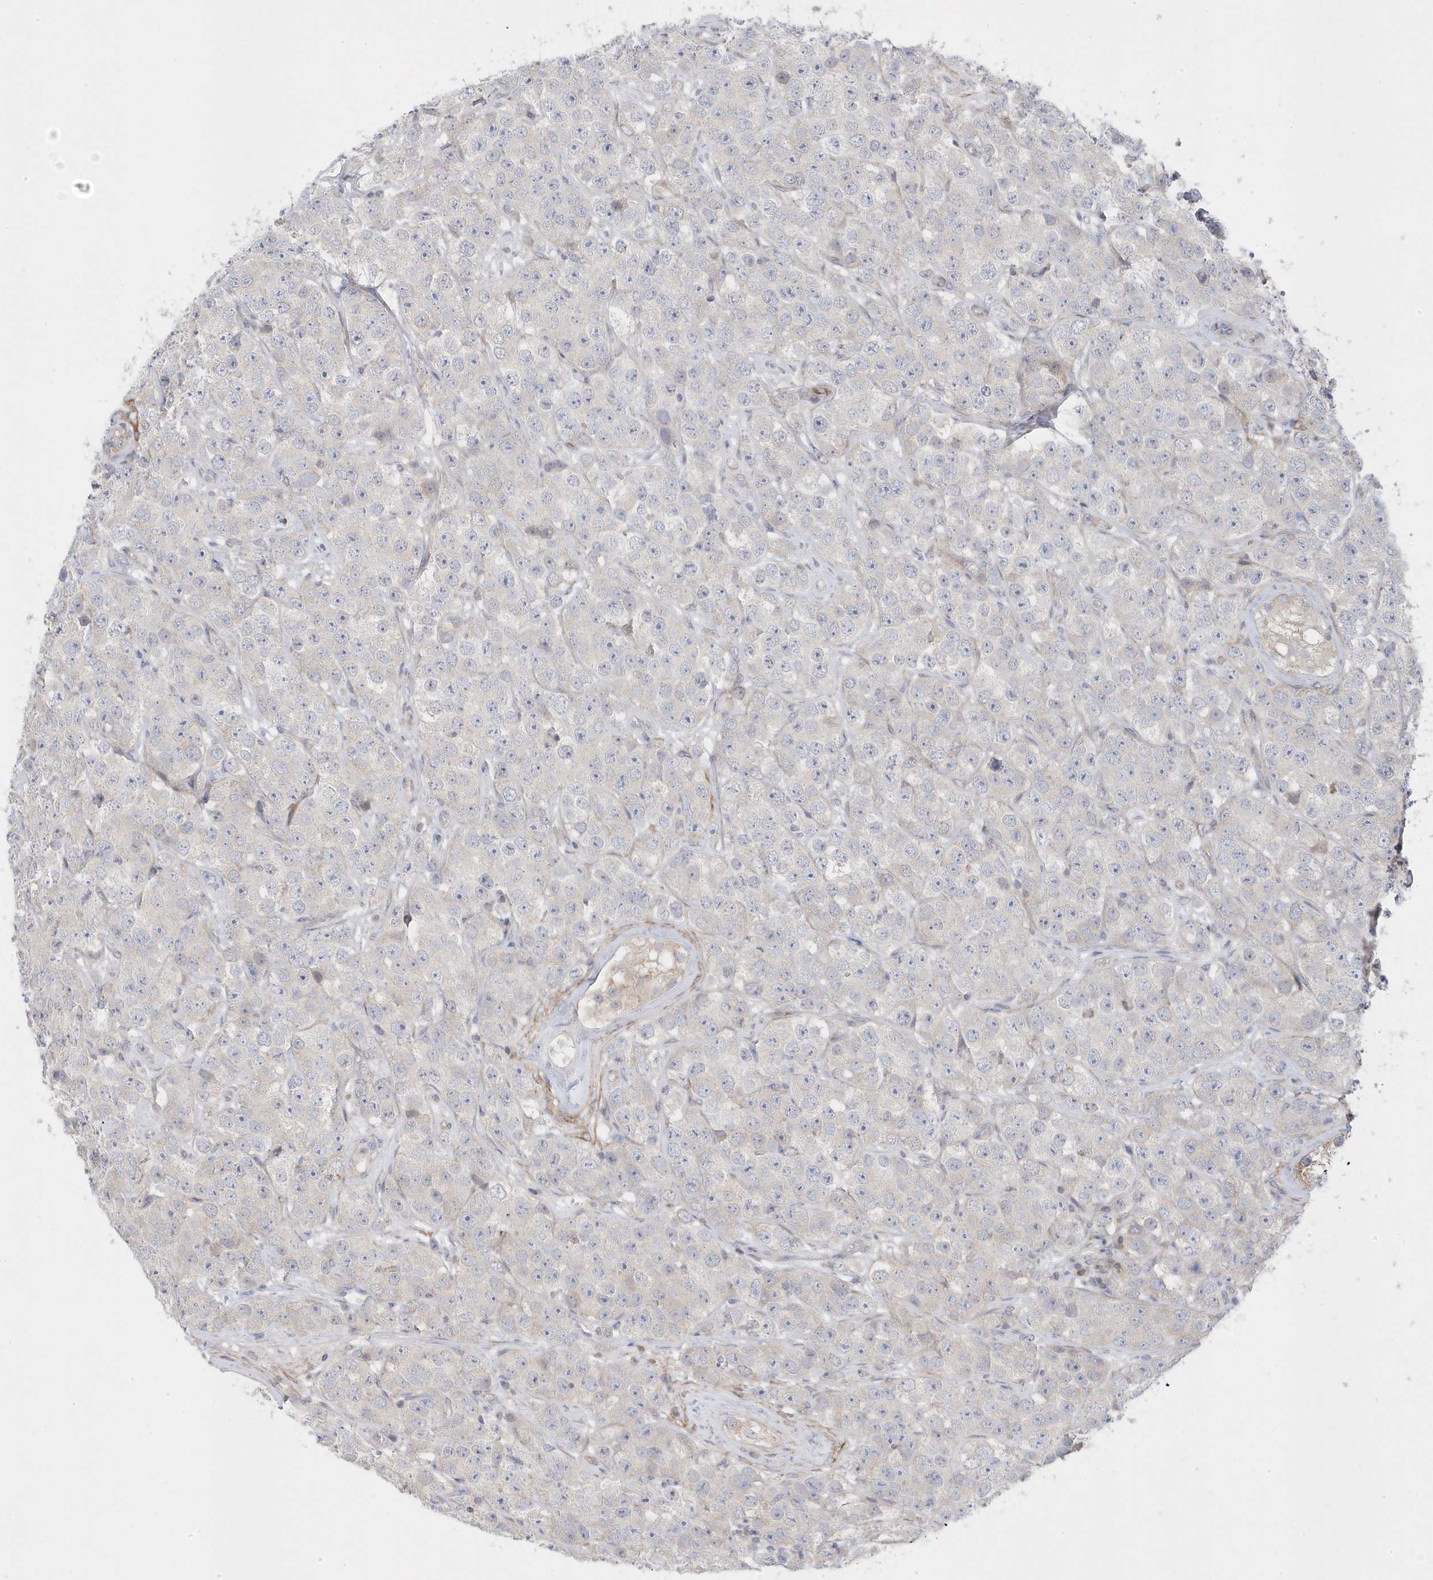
{"staining": {"intensity": "negative", "quantity": "none", "location": "none"}, "tissue": "testis cancer", "cell_type": "Tumor cells", "image_type": "cancer", "snomed": [{"axis": "morphology", "description": "Seminoma, NOS"}, {"axis": "topography", "description": "Testis"}], "caption": "High power microscopy histopathology image of an IHC image of seminoma (testis), revealing no significant staining in tumor cells.", "gene": "ANAPC1", "patient": {"sex": "male", "age": 28}}